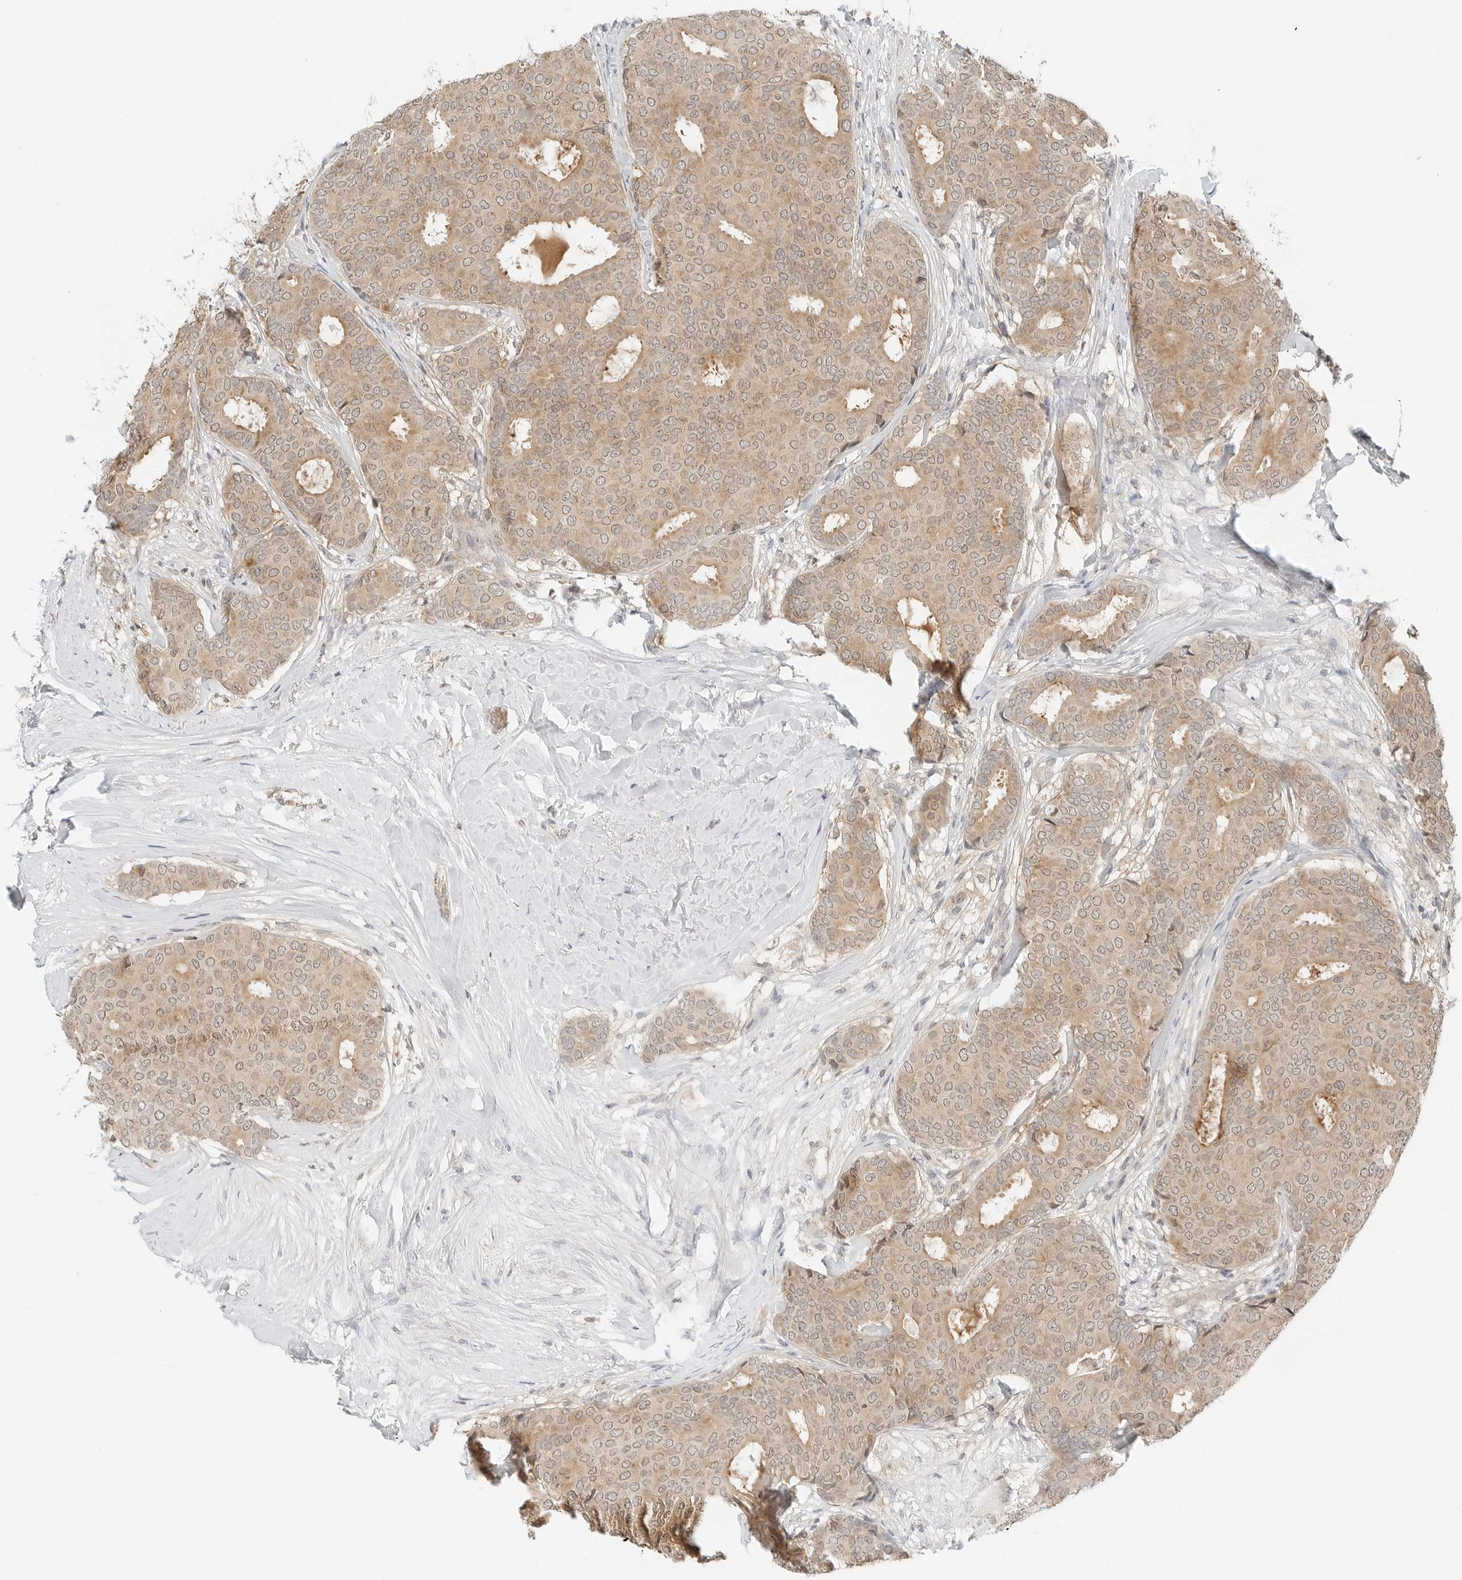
{"staining": {"intensity": "weak", "quantity": ">75%", "location": "cytoplasmic/membranous"}, "tissue": "breast cancer", "cell_type": "Tumor cells", "image_type": "cancer", "snomed": [{"axis": "morphology", "description": "Duct carcinoma"}, {"axis": "topography", "description": "Breast"}], "caption": "Breast cancer (intraductal carcinoma) stained with a brown dye shows weak cytoplasmic/membranous positive expression in about >75% of tumor cells.", "gene": "IQCC", "patient": {"sex": "female", "age": 75}}